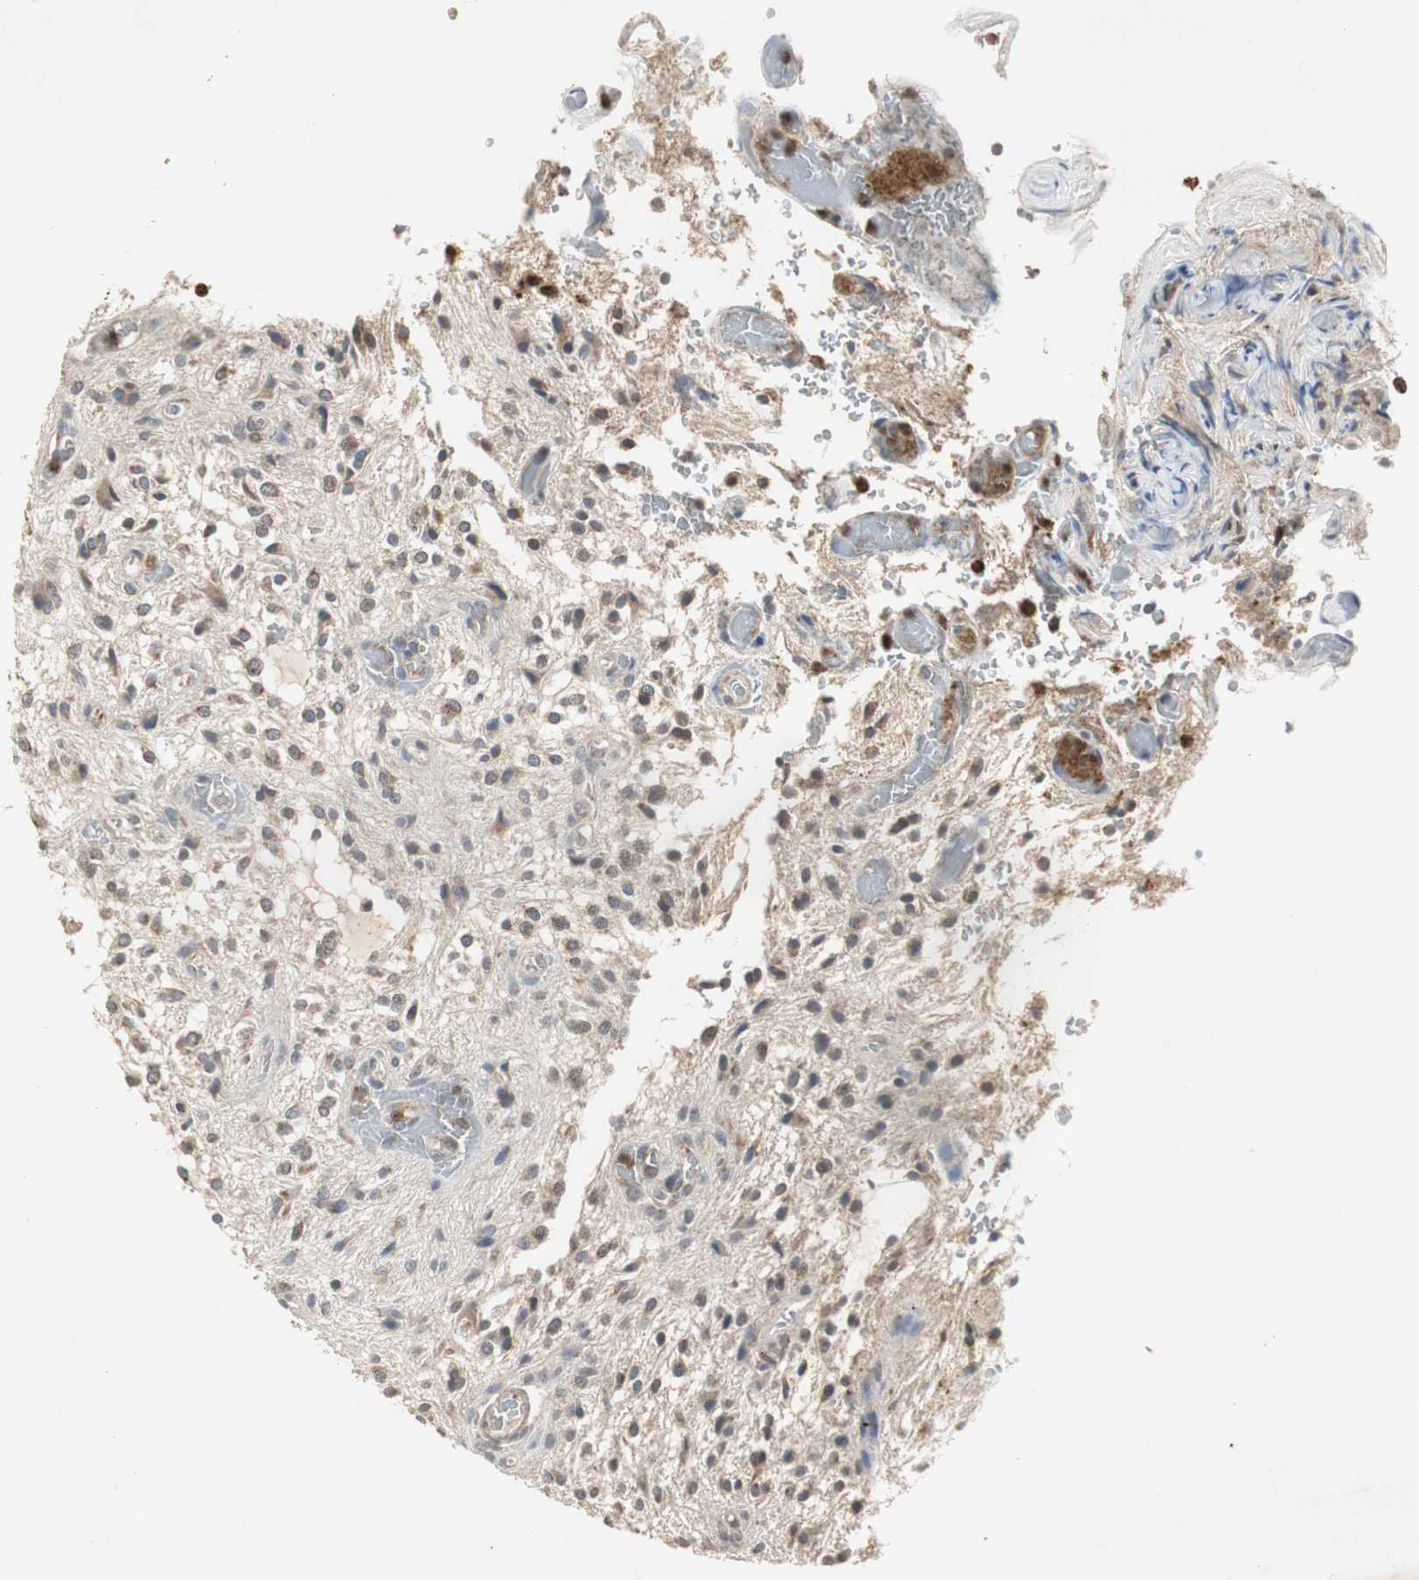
{"staining": {"intensity": "moderate", "quantity": "25%-75%", "location": "cytoplasmic/membranous"}, "tissue": "glioma", "cell_type": "Tumor cells", "image_type": "cancer", "snomed": [{"axis": "morphology", "description": "Glioma, malignant, NOS"}, {"axis": "topography", "description": "Cerebellum"}], "caption": "Glioma stained with a protein marker shows moderate staining in tumor cells.", "gene": "JTB", "patient": {"sex": "female", "age": 10}}